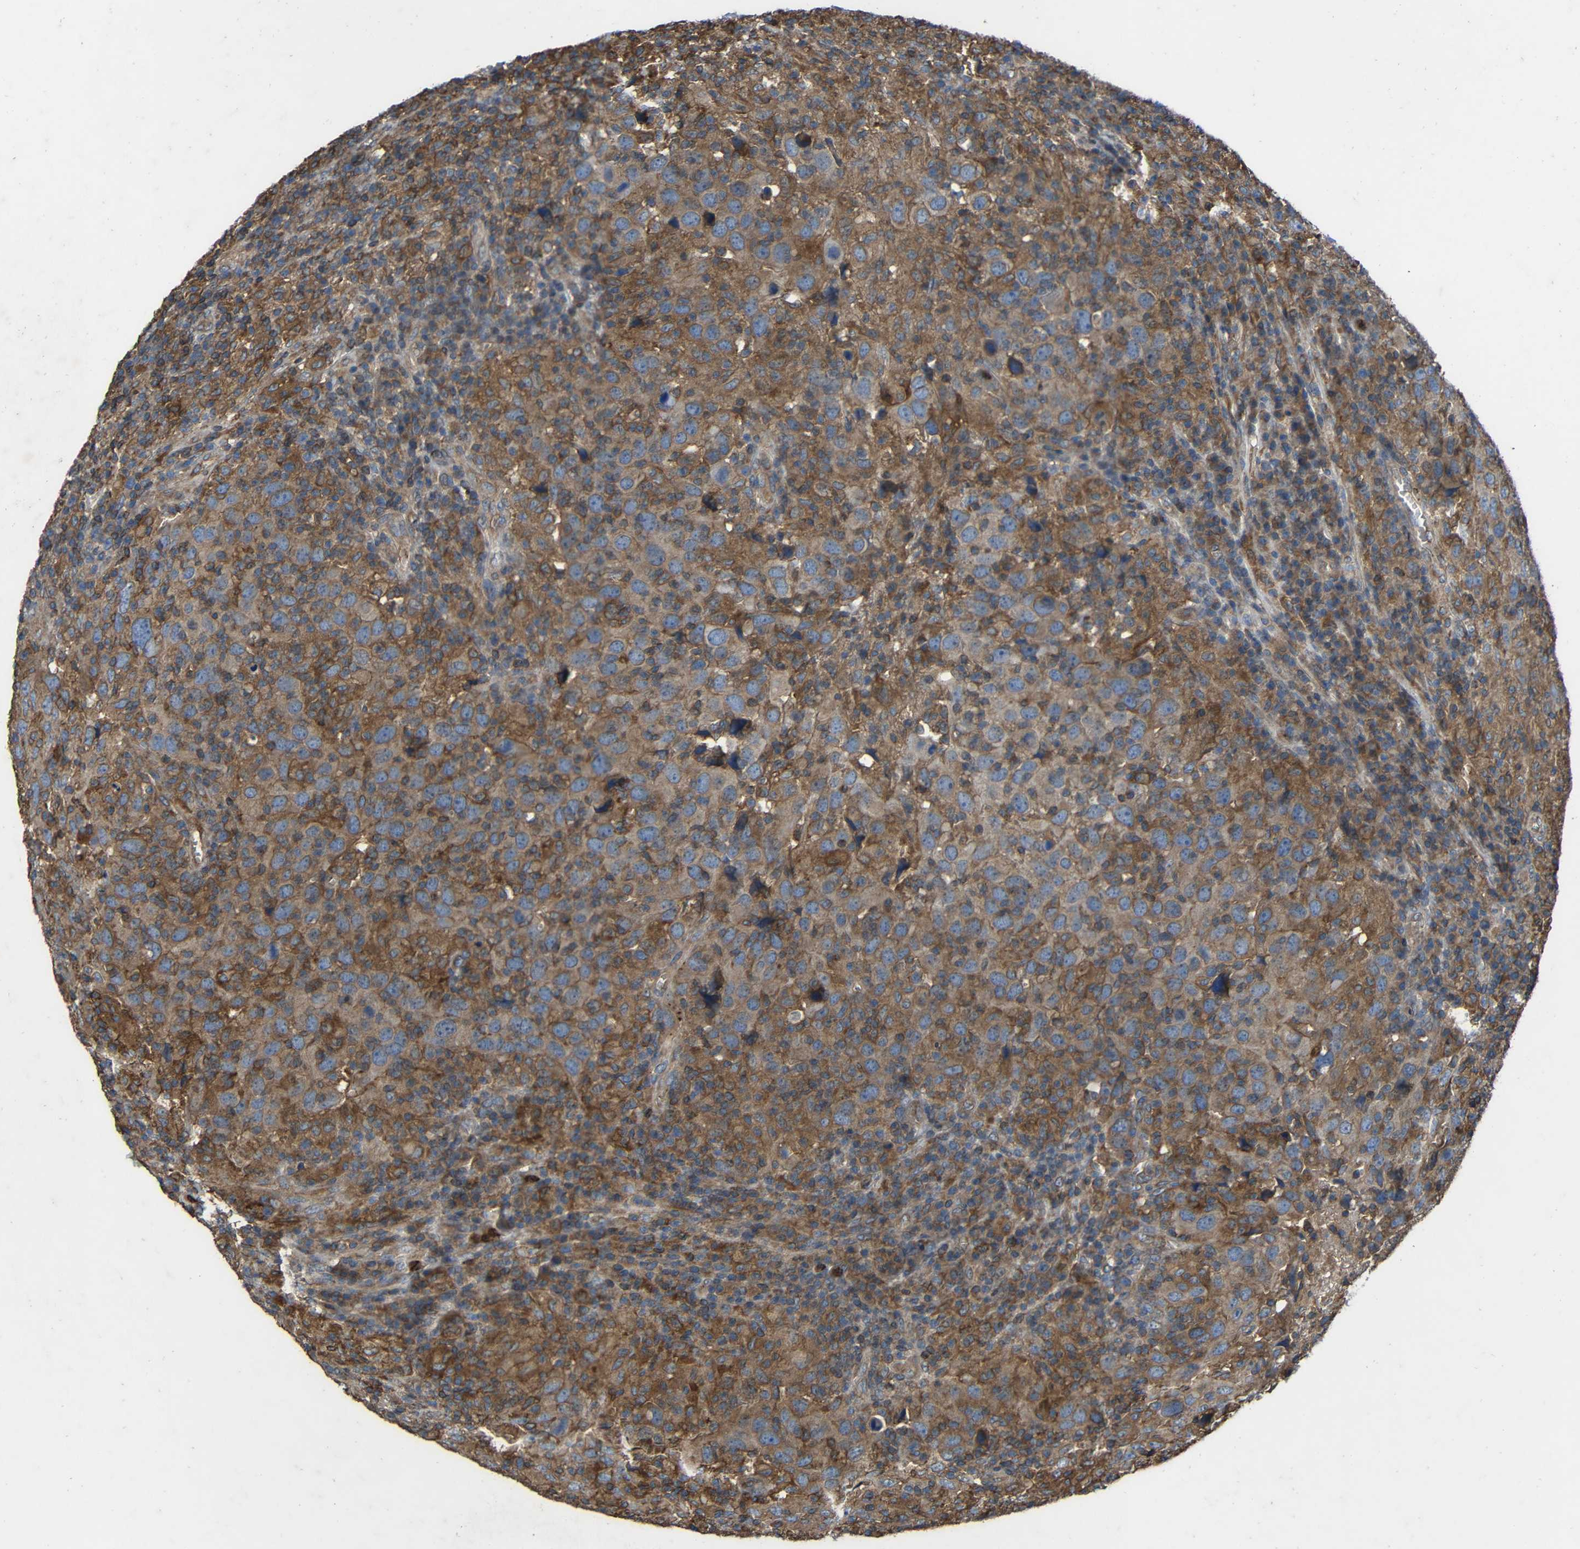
{"staining": {"intensity": "moderate", "quantity": ">75%", "location": "cytoplasmic/membranous"}, "tissue": "head and neck cancer", "cell_type": "Tumor cells", "image_type": "cancer", "snomed": [{"axis": "morphology", "description": "Adenocarcinoma, NOS"}, {"axis": "topography", "description": "Salivary gland"}, {"axis": "topography", "description": "Head-Neck"}], "caption": "Moderate cytoplasmic/membranous positivity for a protein is identified in about >75% of tumor cells of adenocarcinoma (head and neck) using IHC.", "gene": "TREM2", "patient": {"sex": "female", "age": 65}}